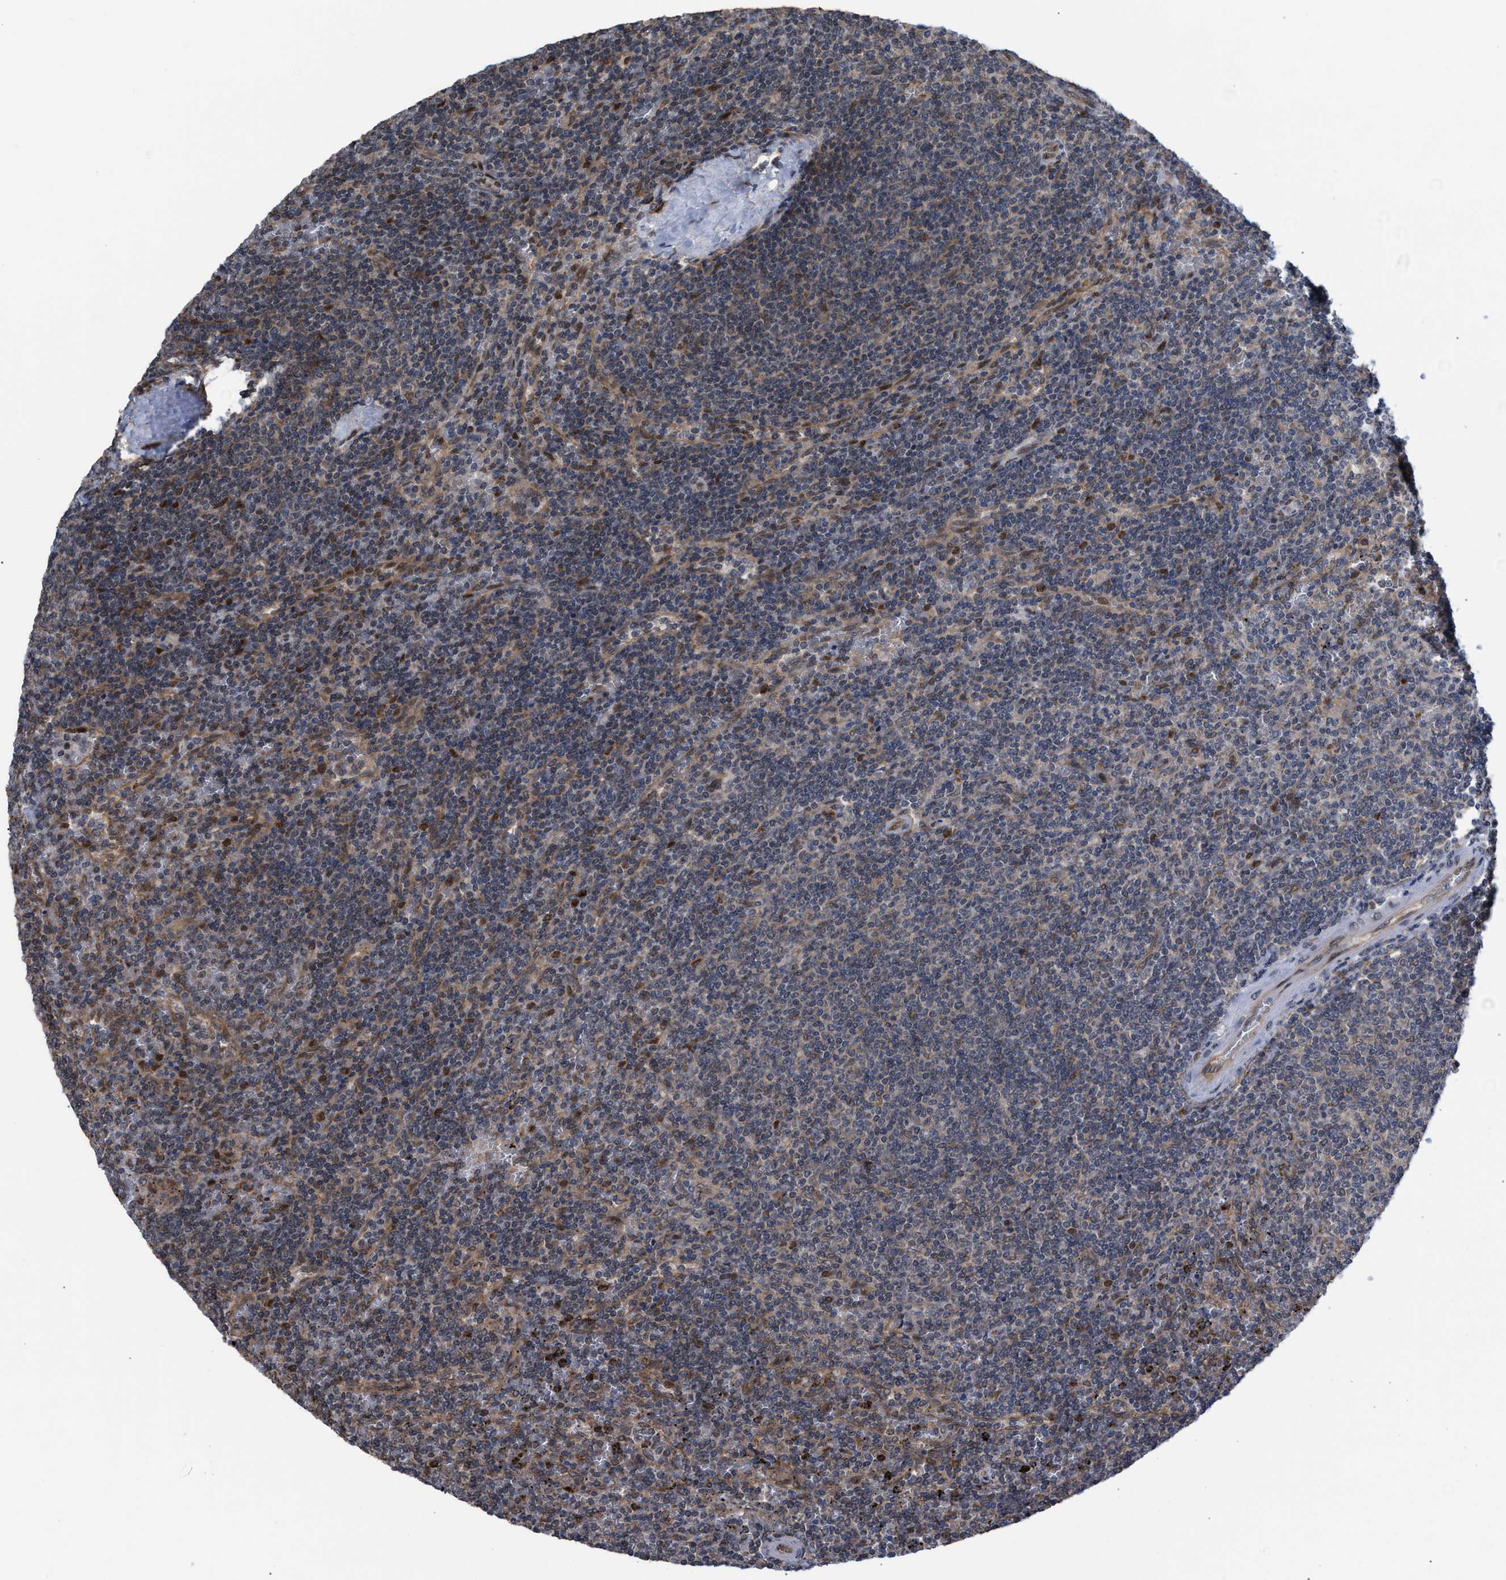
{"staining": {"intensity": "weak", "quantity": "<25%", "location": "cytoplasmic/membranous"}, "tissue": "lymphoma", "cell_type": "Tumor cells", "image_type": "cancer", "snomed": [{"axis": "morphology", "description": "Malignant lymphoma, non-Hodgkin's type, Low grade"}, {"axis": "topography", "description": "Spleen"}], "caption": "Tumor cells are negative for protein expression in human malignant lymphoma, non-Hodgkin's type (low-grade). (DAB immunohistochemistry visualized using brightfield microscopy, high magnification).", "gene": "TP53BP2", "patient": {"sex": "female", "age": 50}}